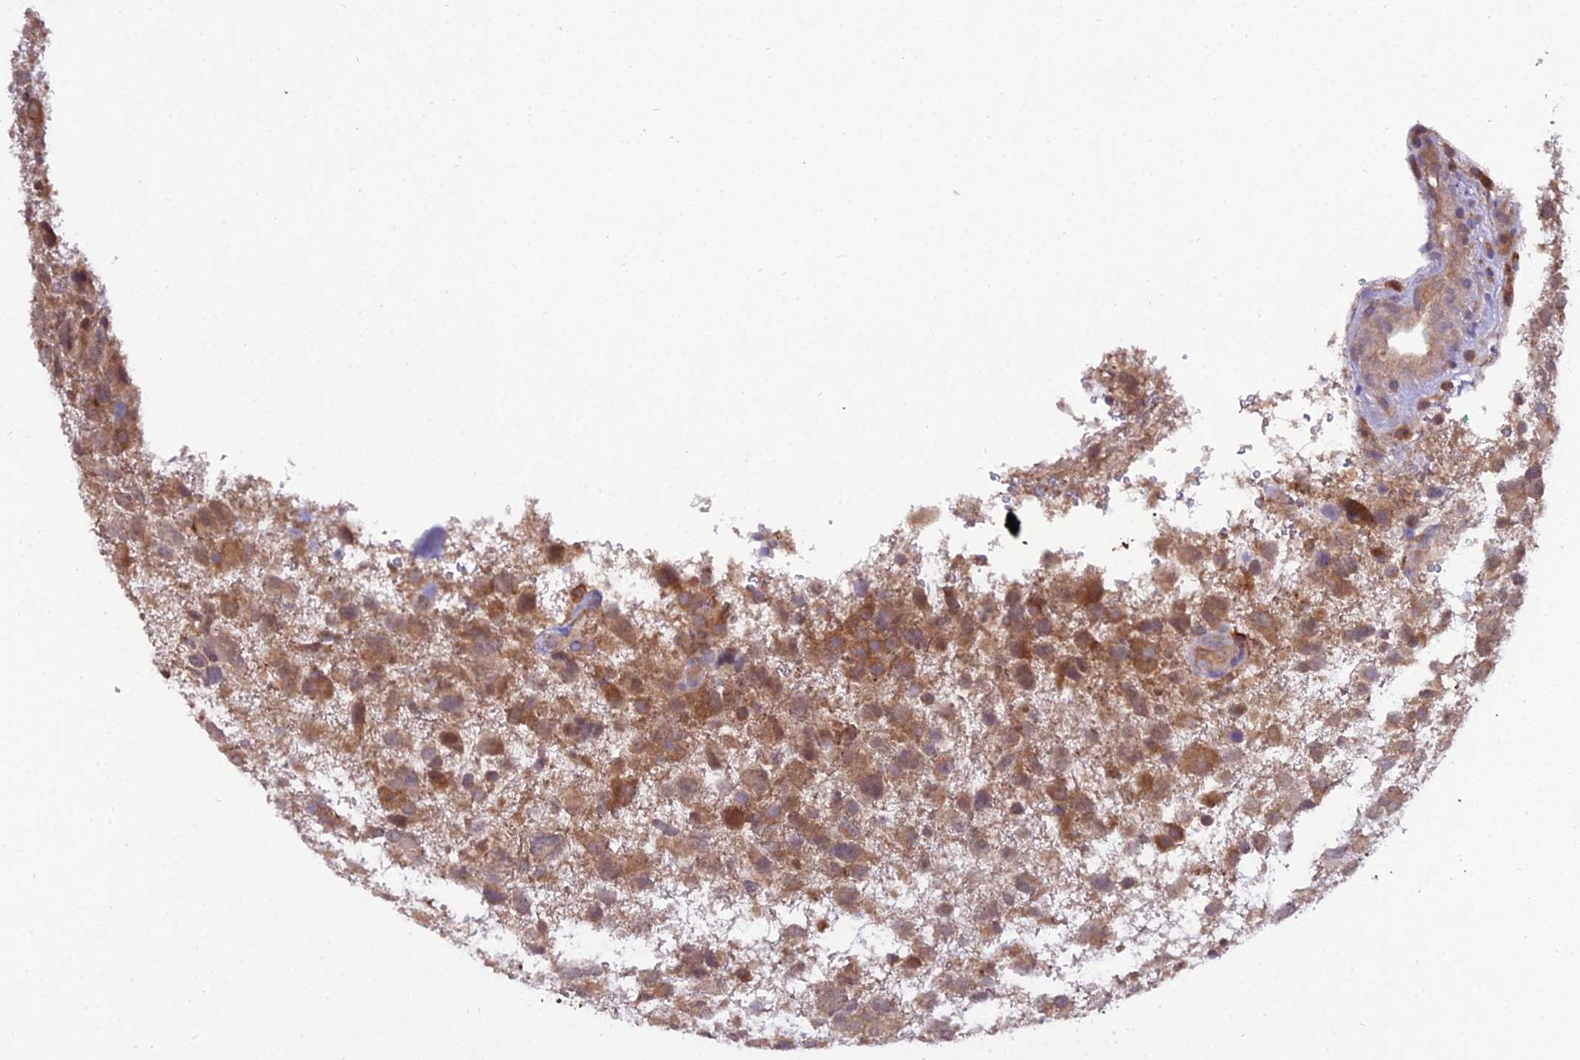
{"staining": {"intensity": "moderate", "quantity": ">75%", "location": "cytoplasmic/membranous,nuclear"}, "tissue": "glioma", "cell_type": "Tumor cells", "image_type": "cancer", "snomed": [{"axis": "morphology", "description": "Glioma, malignant, High grade"}, {"axis": "topography", "description": "Brain"}], "caption": "IHC image of glioma stained for a protein (brown), which shows medium levels of moderate cytoplasmic/membranous and nuclear positivity in about >75% of tumor cells.", "gene": "C2orf69", "patient": {"sex": "male", "age": 61}}